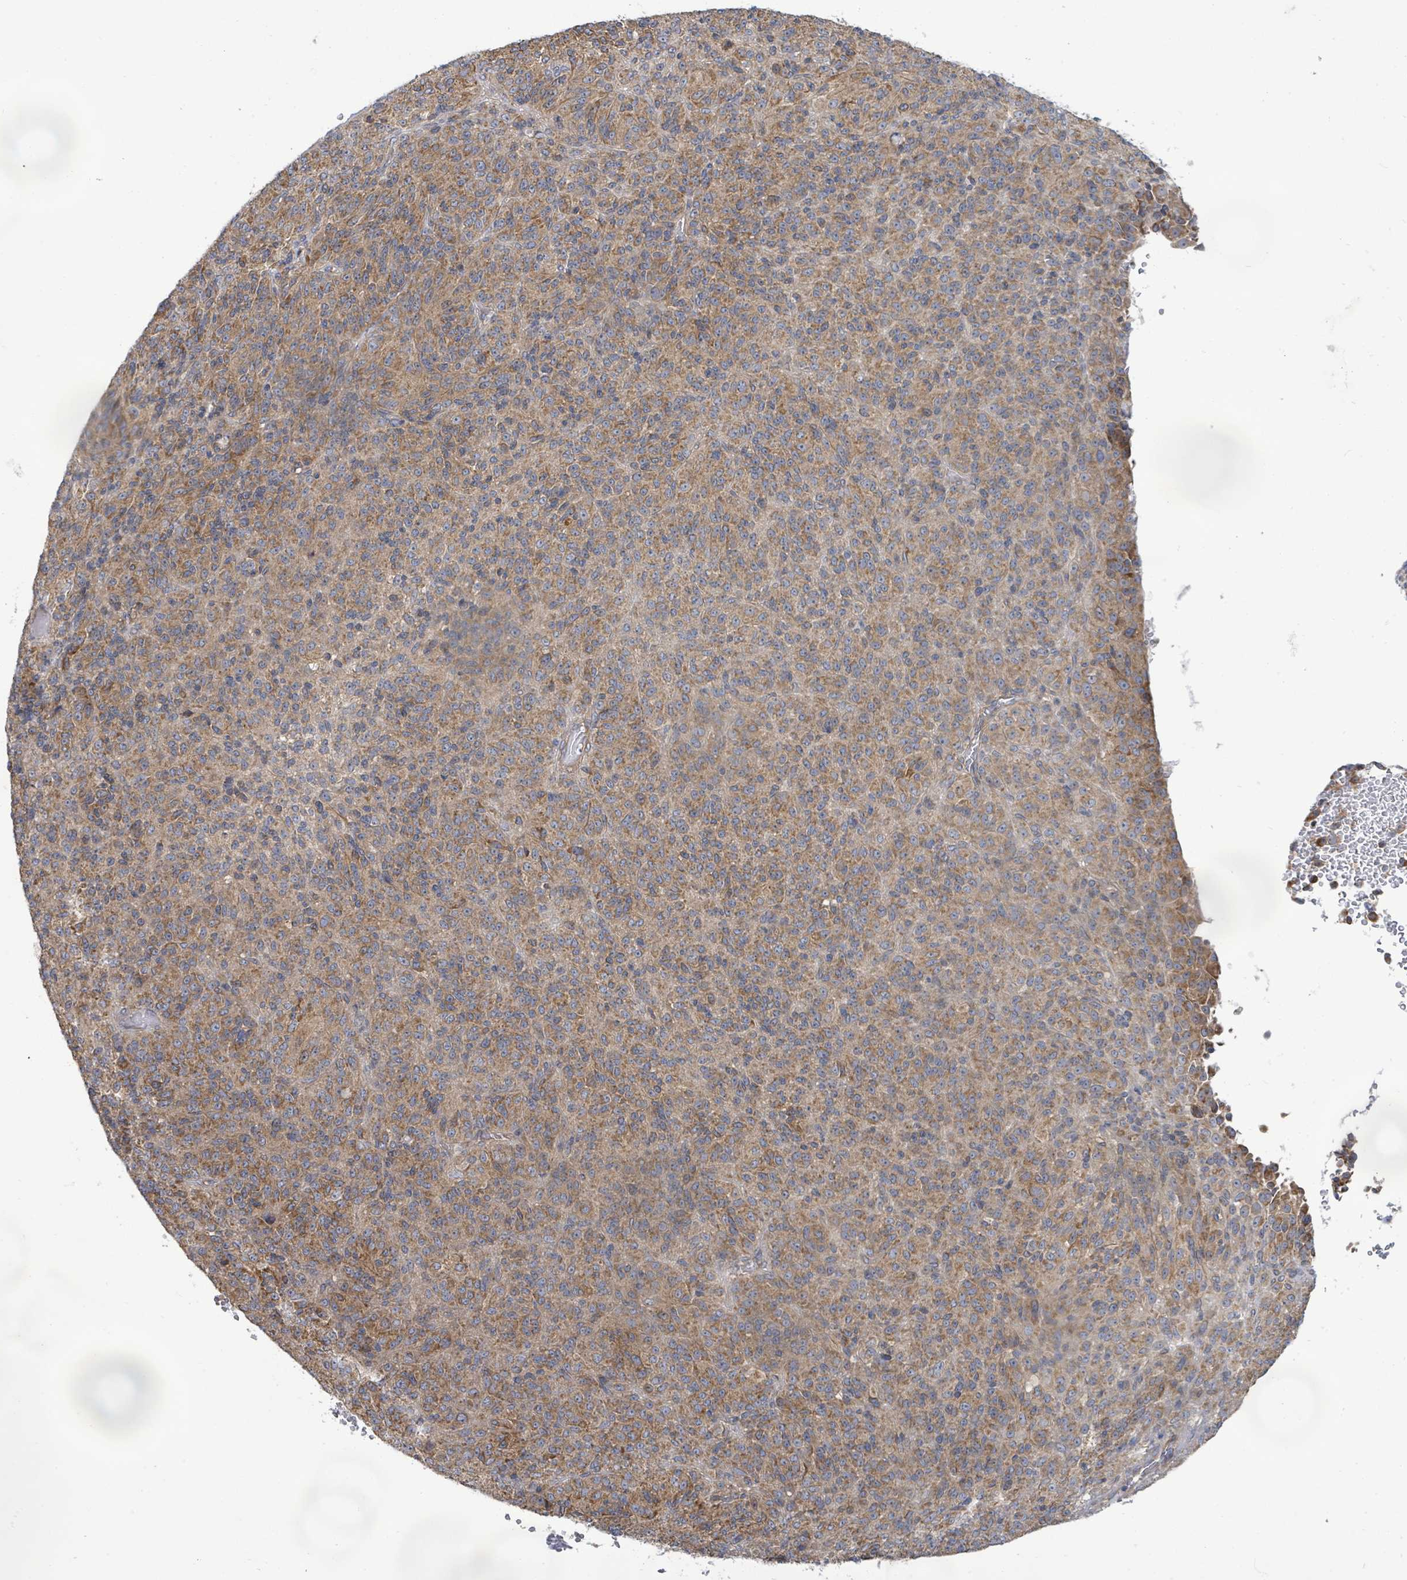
{"staining": {"intensity": "moderate", "quantity": ">75%", "location": "cytoplasmic/membranous"}, "tissue": "melanoma", "cell_type": "Tumor cells", "image_type": "cancer", "snomed": [{"axis": "morphology", "description": "Malignant melanoma, Metastatic site"}, {"axis": "topography", "description": "Brain"}], "caption": "Melanoma stained for a protein shows moderate cytoplasmic/membranous positivity in tumor cells.", "gene": "KBTBD11", "patient": {"sex": "female", "age": 56}}